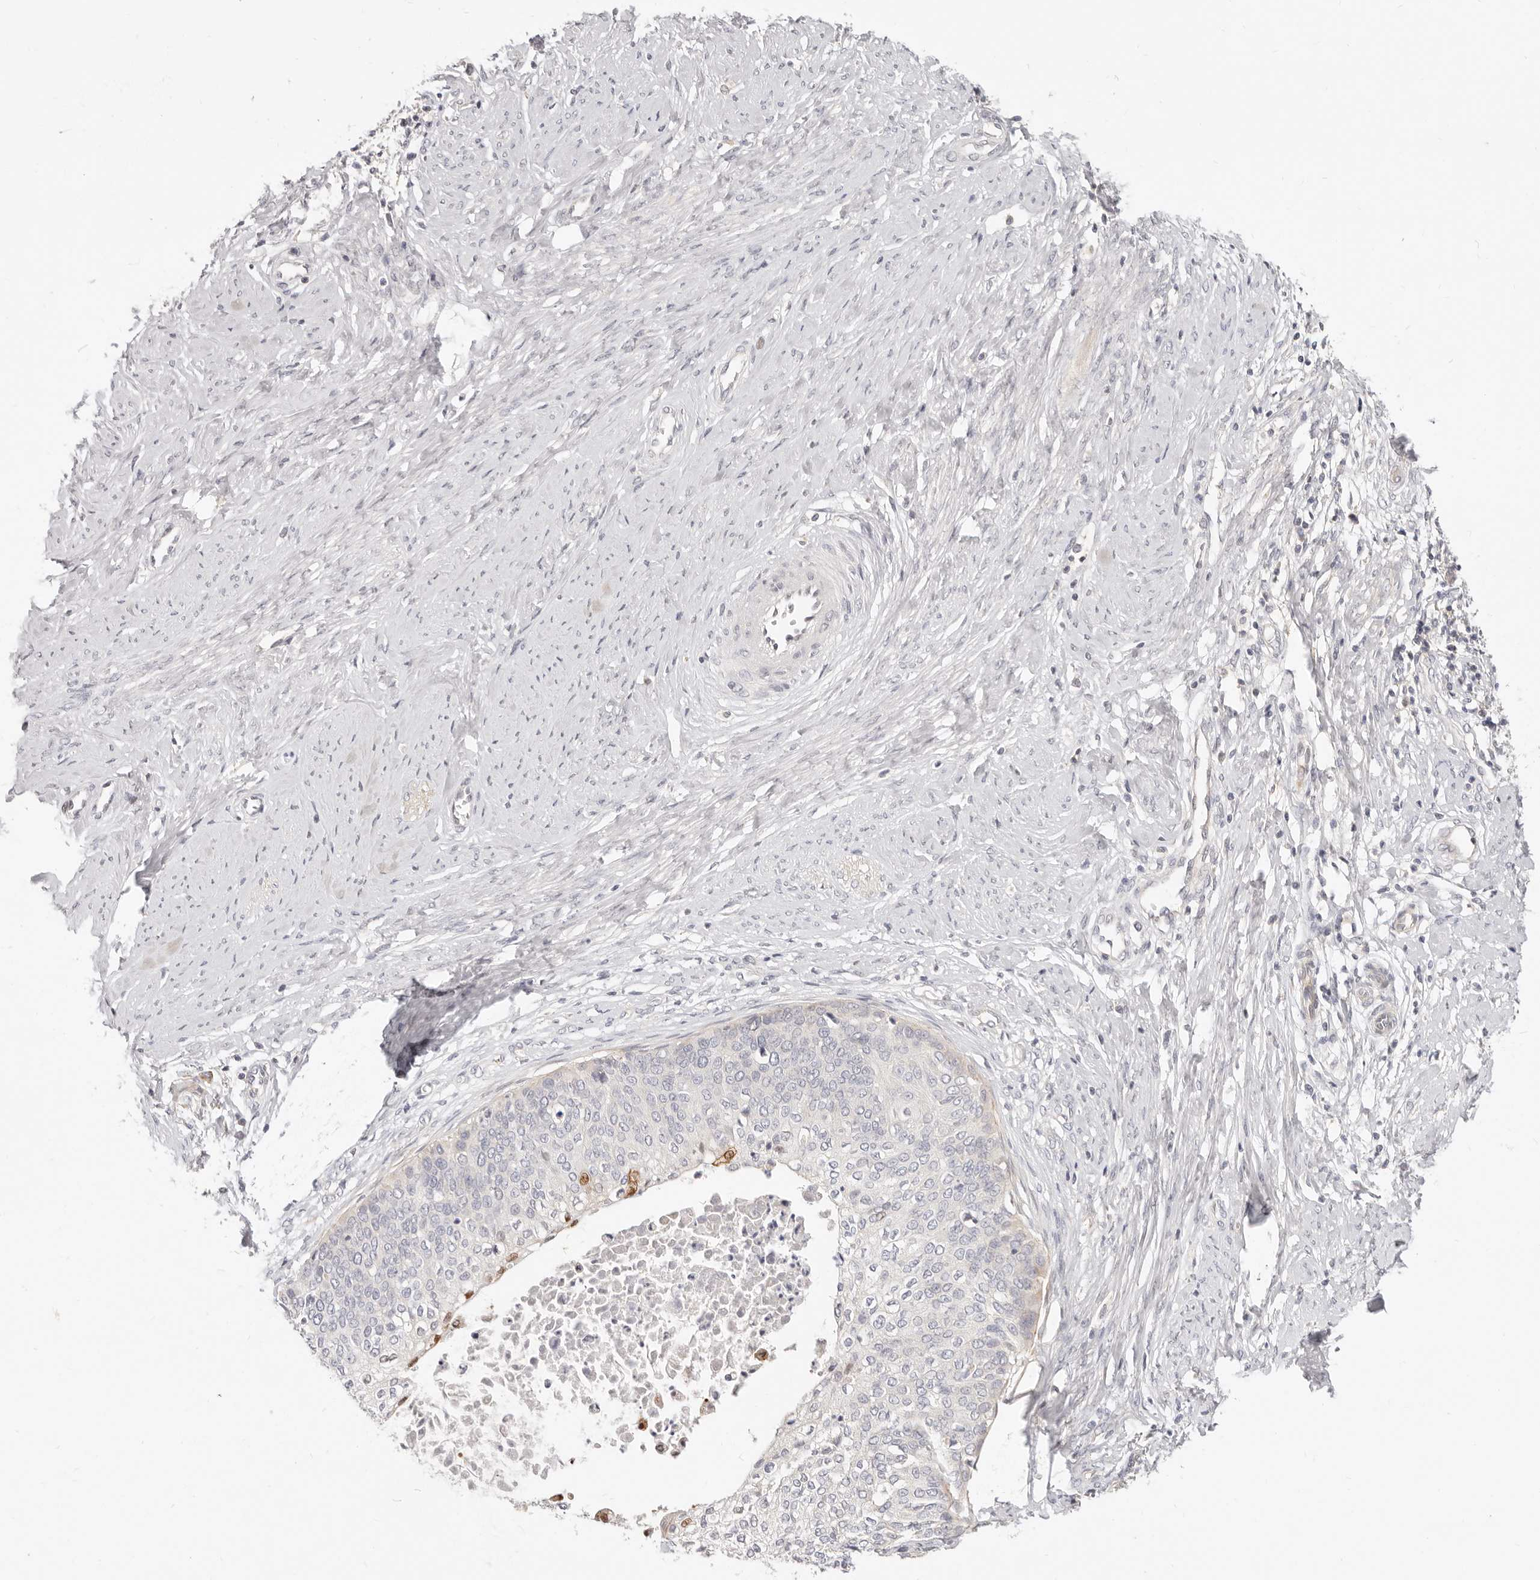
{"staining": {"intensity": "negative", "quantity": "none", "location": "none"}, "tissue": "cervical cancer", "cell_type": "Tumor cells", "image_type": "cancer", "snomed": [{"axis": "morphology", "description": "Squamous cell carcinoma, NOS"}, {"axis": "topography", "description": "Cervix"}], "caption": "The photomicrograph reveals no staining of tumor cells in cervical cancer (squamous cell carcinoma).", "gene": "LTB4R2", "patient": {"sex": "female", "age": 37}}